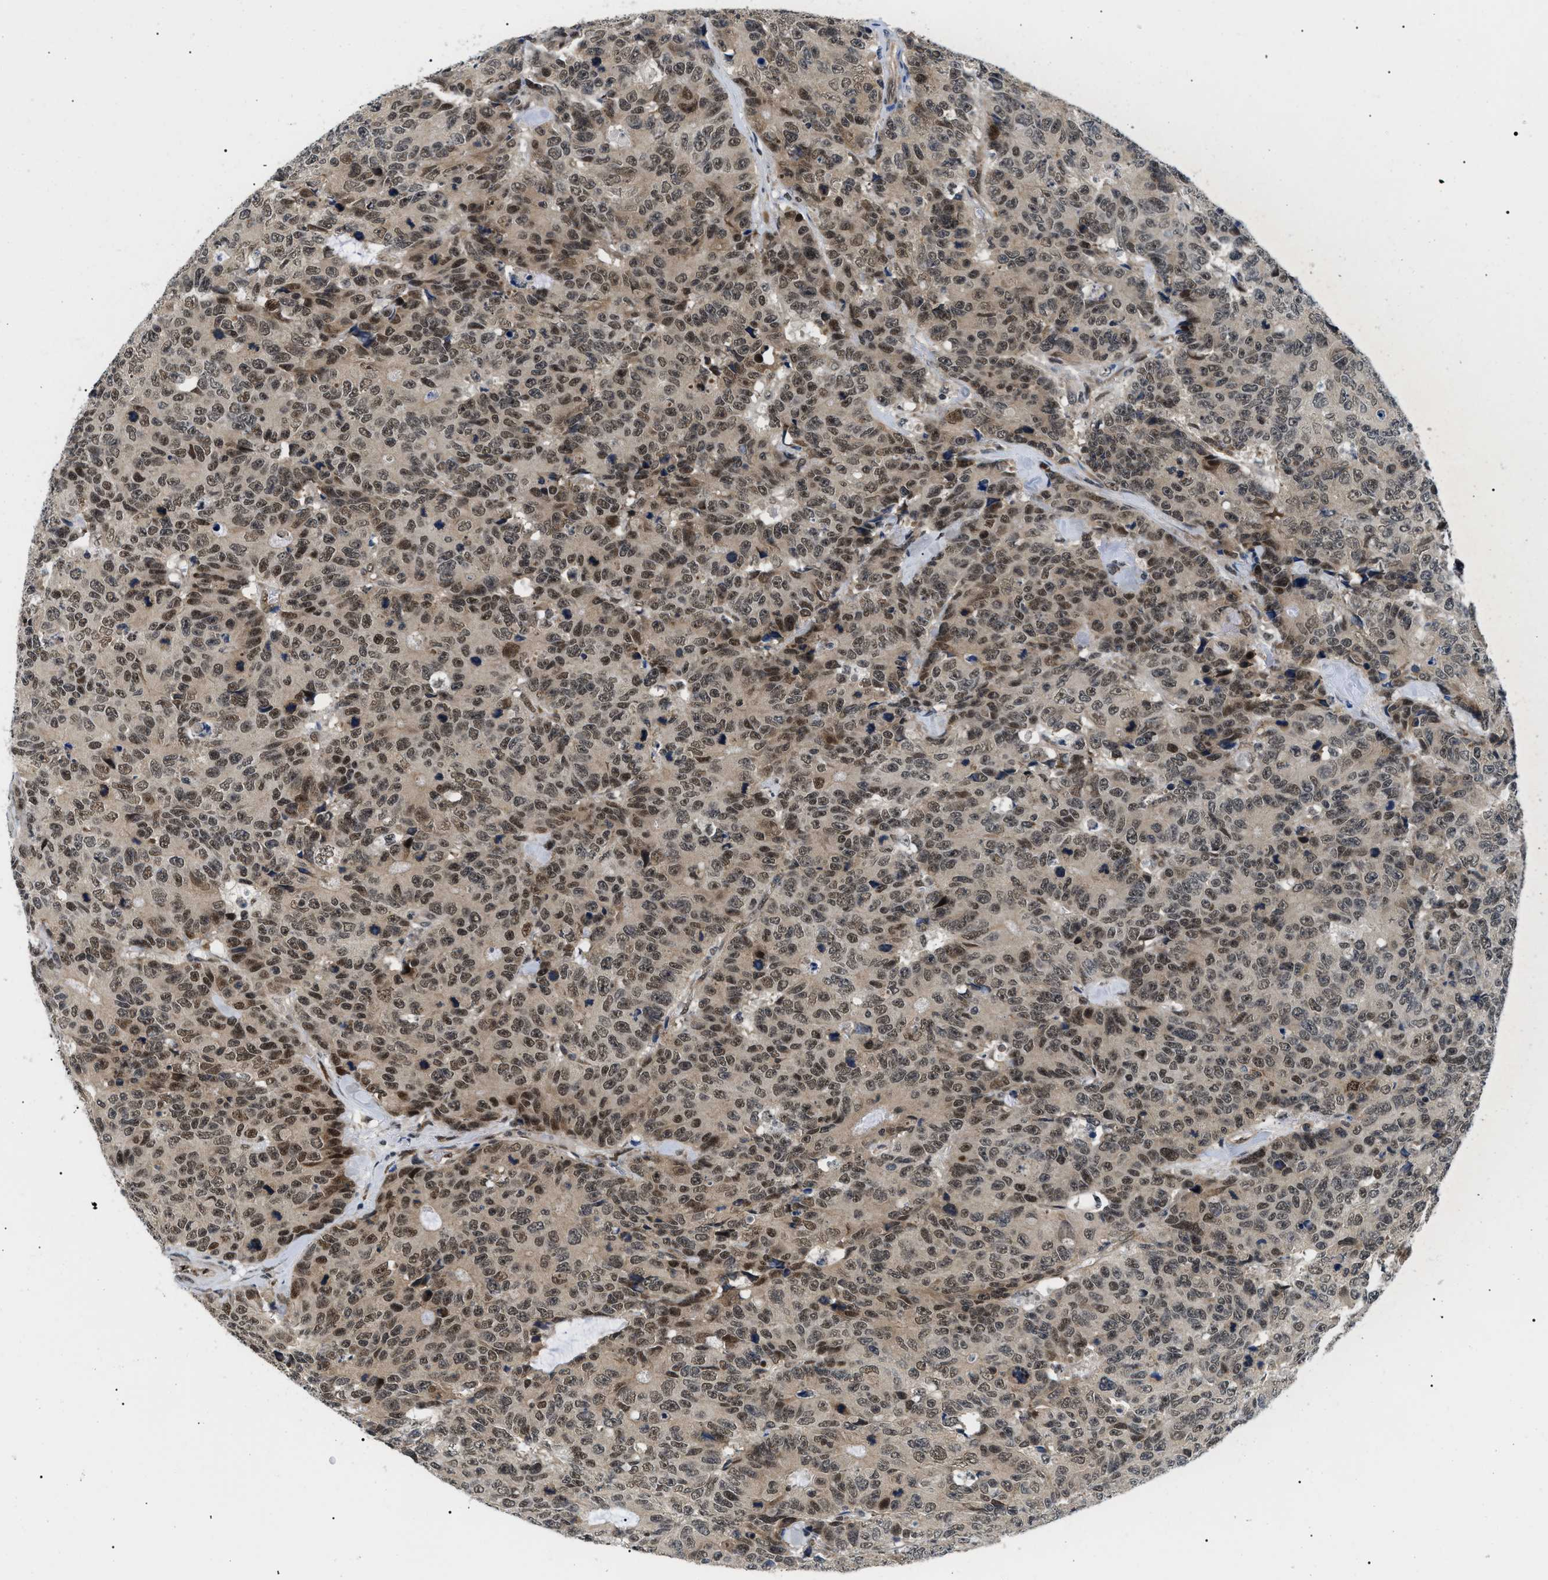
{"staining": {"intensity": "moderate", "quantity": ">75%", "location": "nuclear"}, "tissue": "colorectal cancer", "cell_type": "Tumor cells", "image_type": "cancer", "snomed": [{"axis": "morphology", "description": "Adenocarcinoma, NOS"}, {"axis": "topography", "description": "Colon"}], "caption": "DAB (3,3'-diaminobenzidine) immunohistochemical staining of adenocarcinoma (colorectal) demonstrates moderate nuclear protein expression in about >75% of tumor cells. (brown staining indicates protein expression, while blue staining denotes nuclei).", "gene": "CWC25", "patient": {"sex": "female", "age": 86}}